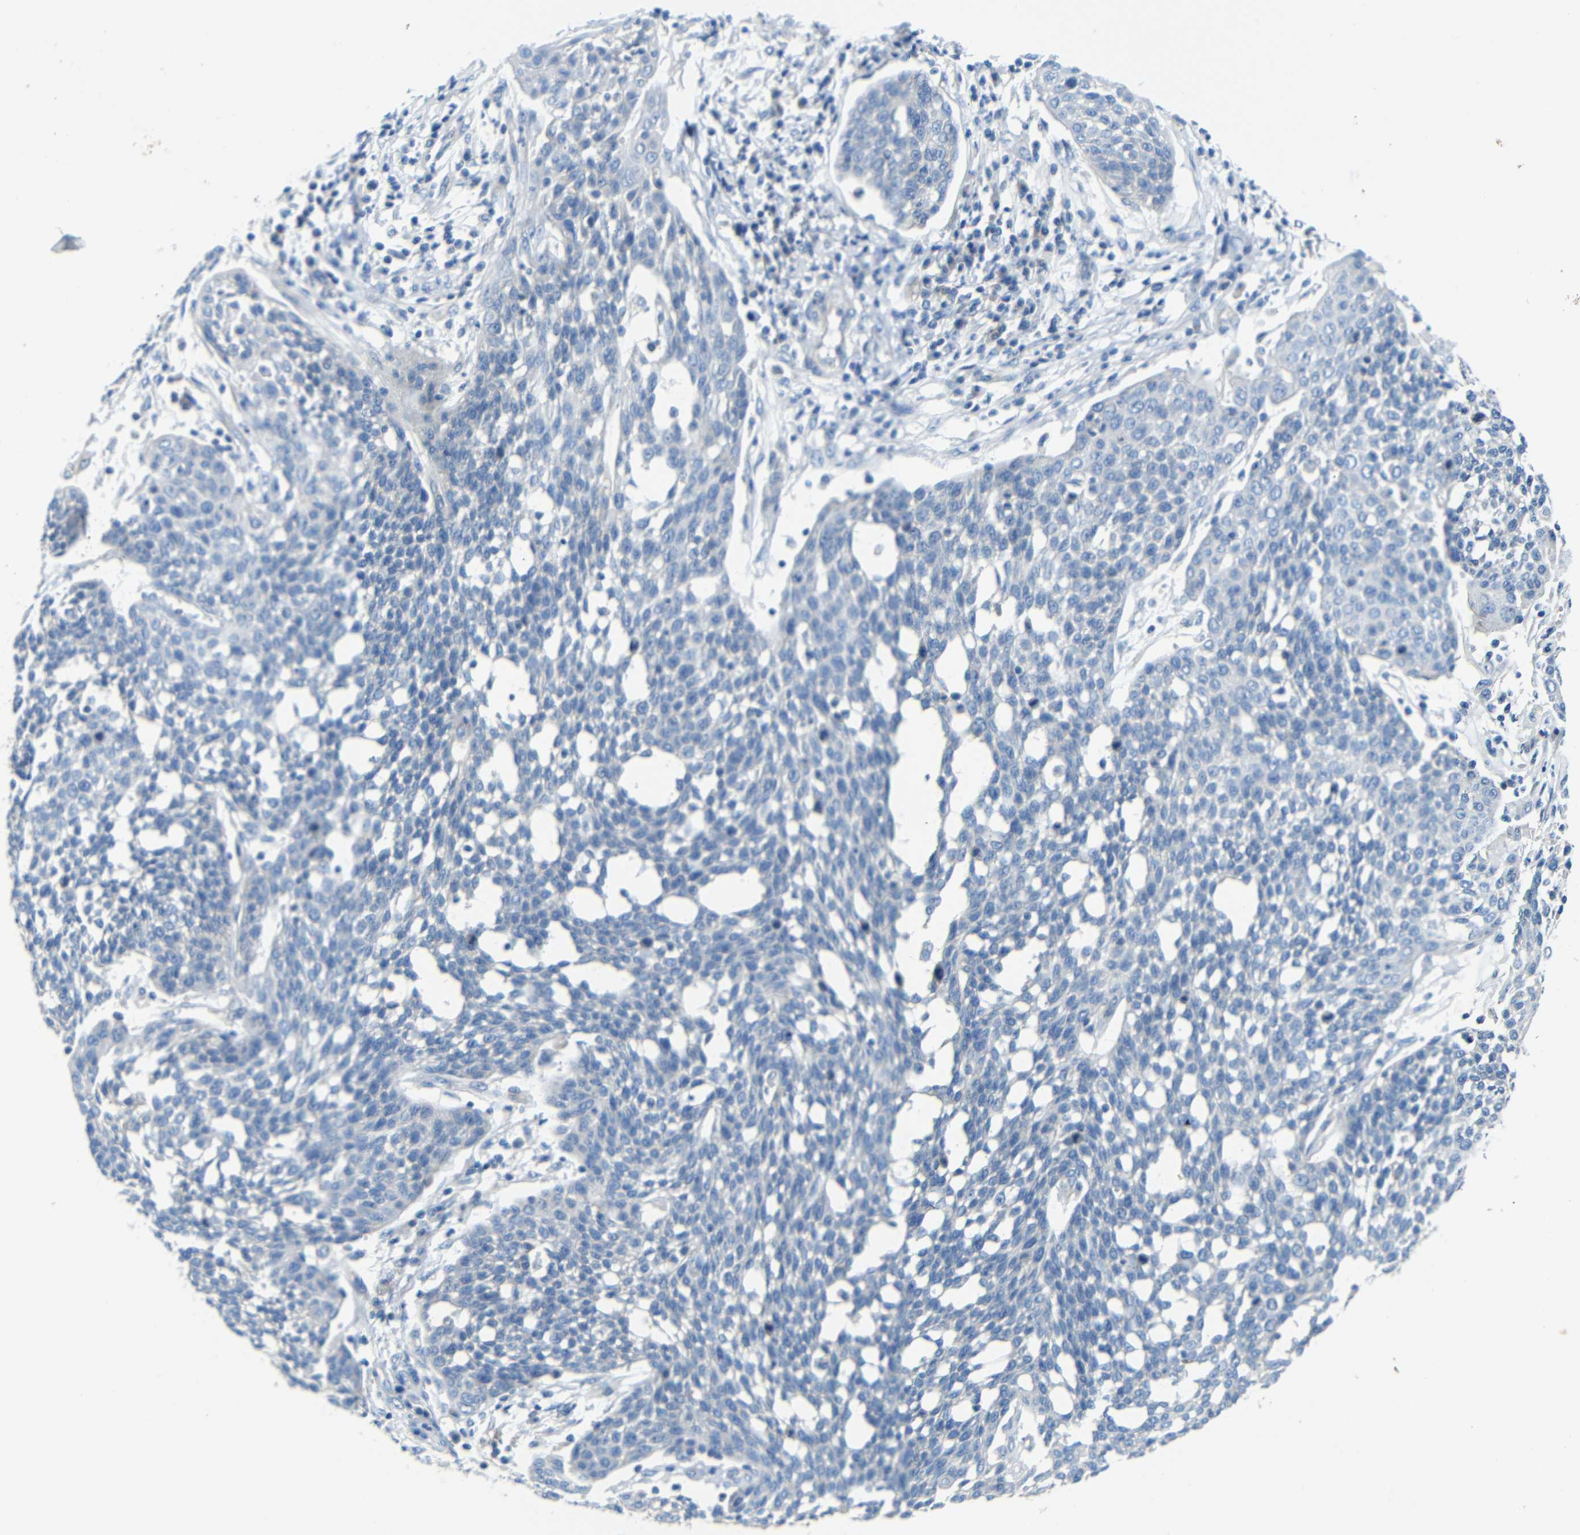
{"staining": {"intensity": "negative", "quantity": "none", "location": "none"}, "tissue": "cervical cancer", "cell_type": "Tumor cells", "image_type": "cancer", "snomed": [{"axis": "morphology", "description": "Squamous cell carcinoma, NOS"}, {"axis": "topography", "description": "Cervix"}], "caption": "IHC of cervical cancer exhibits no staining in tumor cells. (DAB IHC visualized using brightfield microscopy, high magnification).", "gene": "DCP1A", "patient": {"sex": "female", "age": 34}}